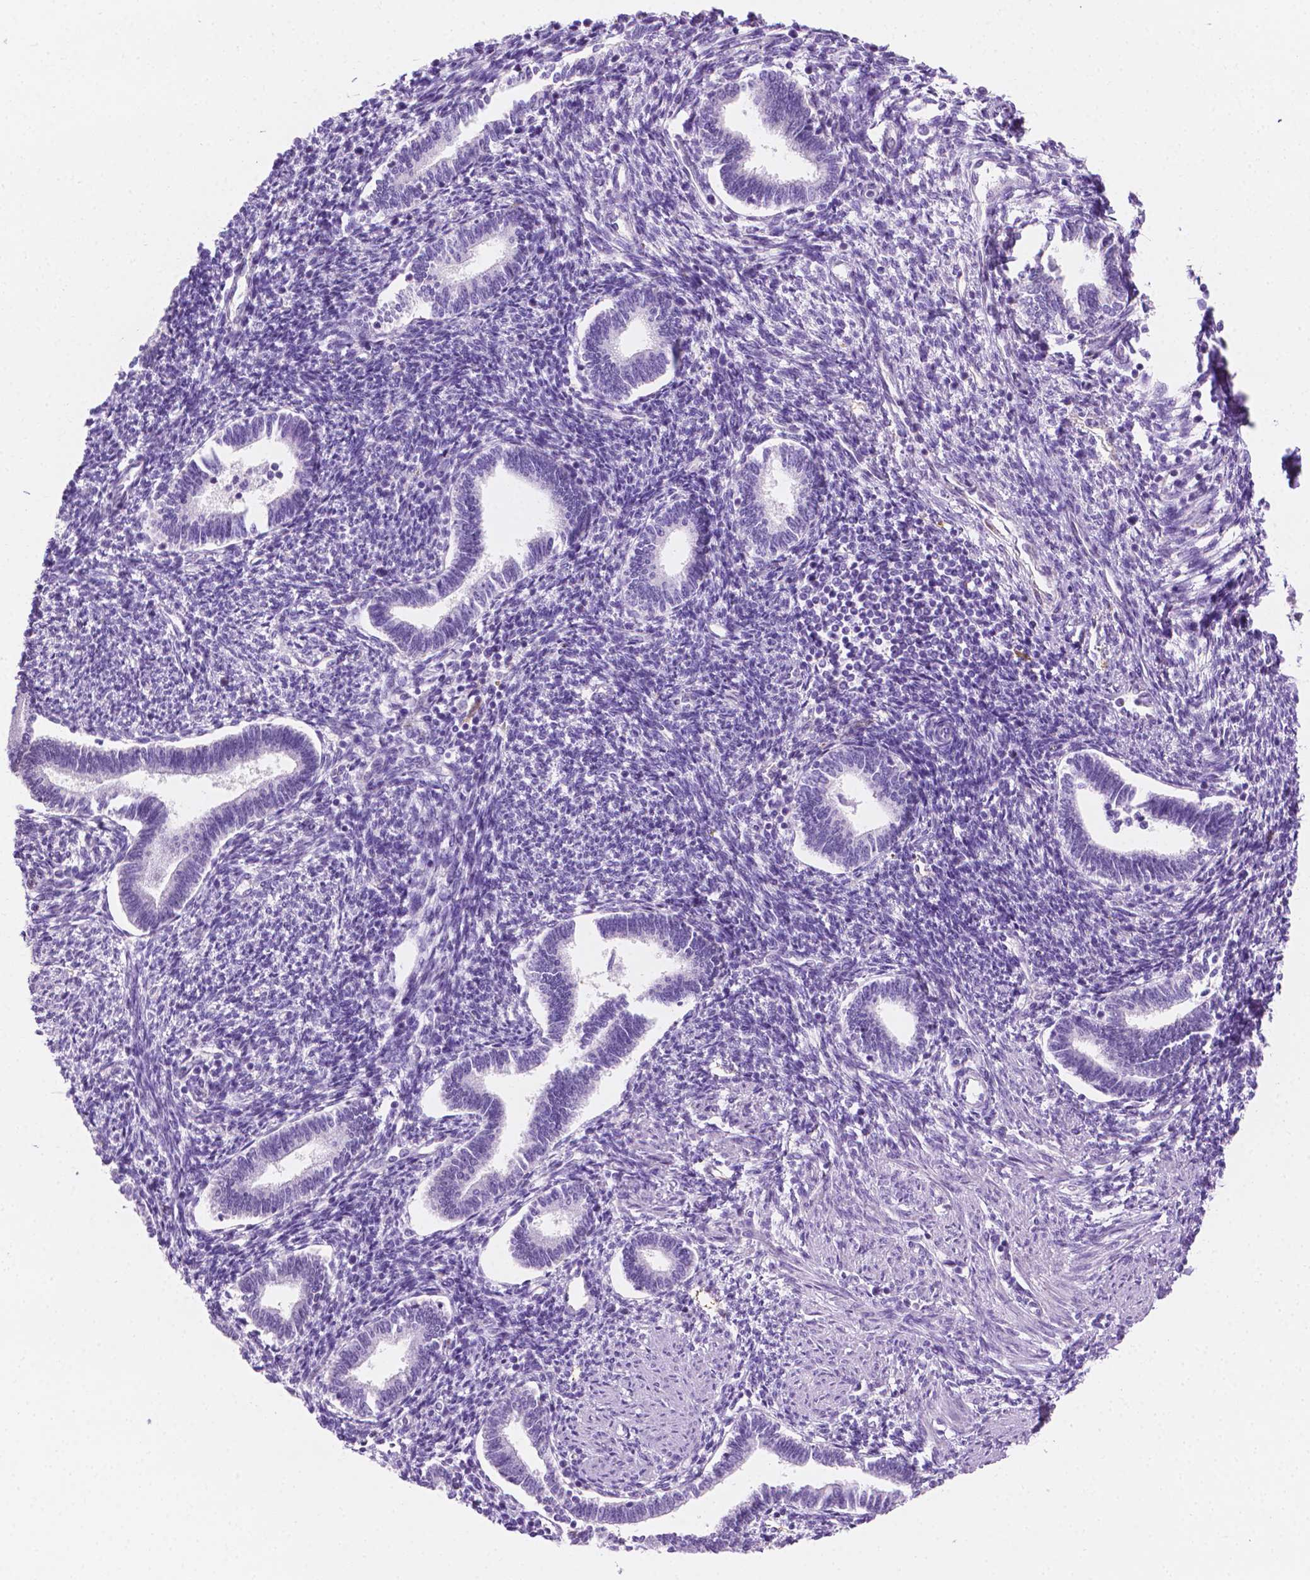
{"staining": {"intensity": "negative", "quantity": "none", "location": "none"}, "tissue": "endometrium", "cell_type": "Cells in endometrial stroma", "image_type": "normal", "snomed": [{"axis": "morphology", "description": "Normal tissue, NOS"}, {"axis": "topography", "description": "Endometrium"}], "caption": "Histopathology image shows no protein staining in cells in endometrial stroma of unremarkable endometrium. (DAB IHC with hematoxylin counter stain).", "gene": "EPPK1", "patient": {"sex": "female", "age": 42}}